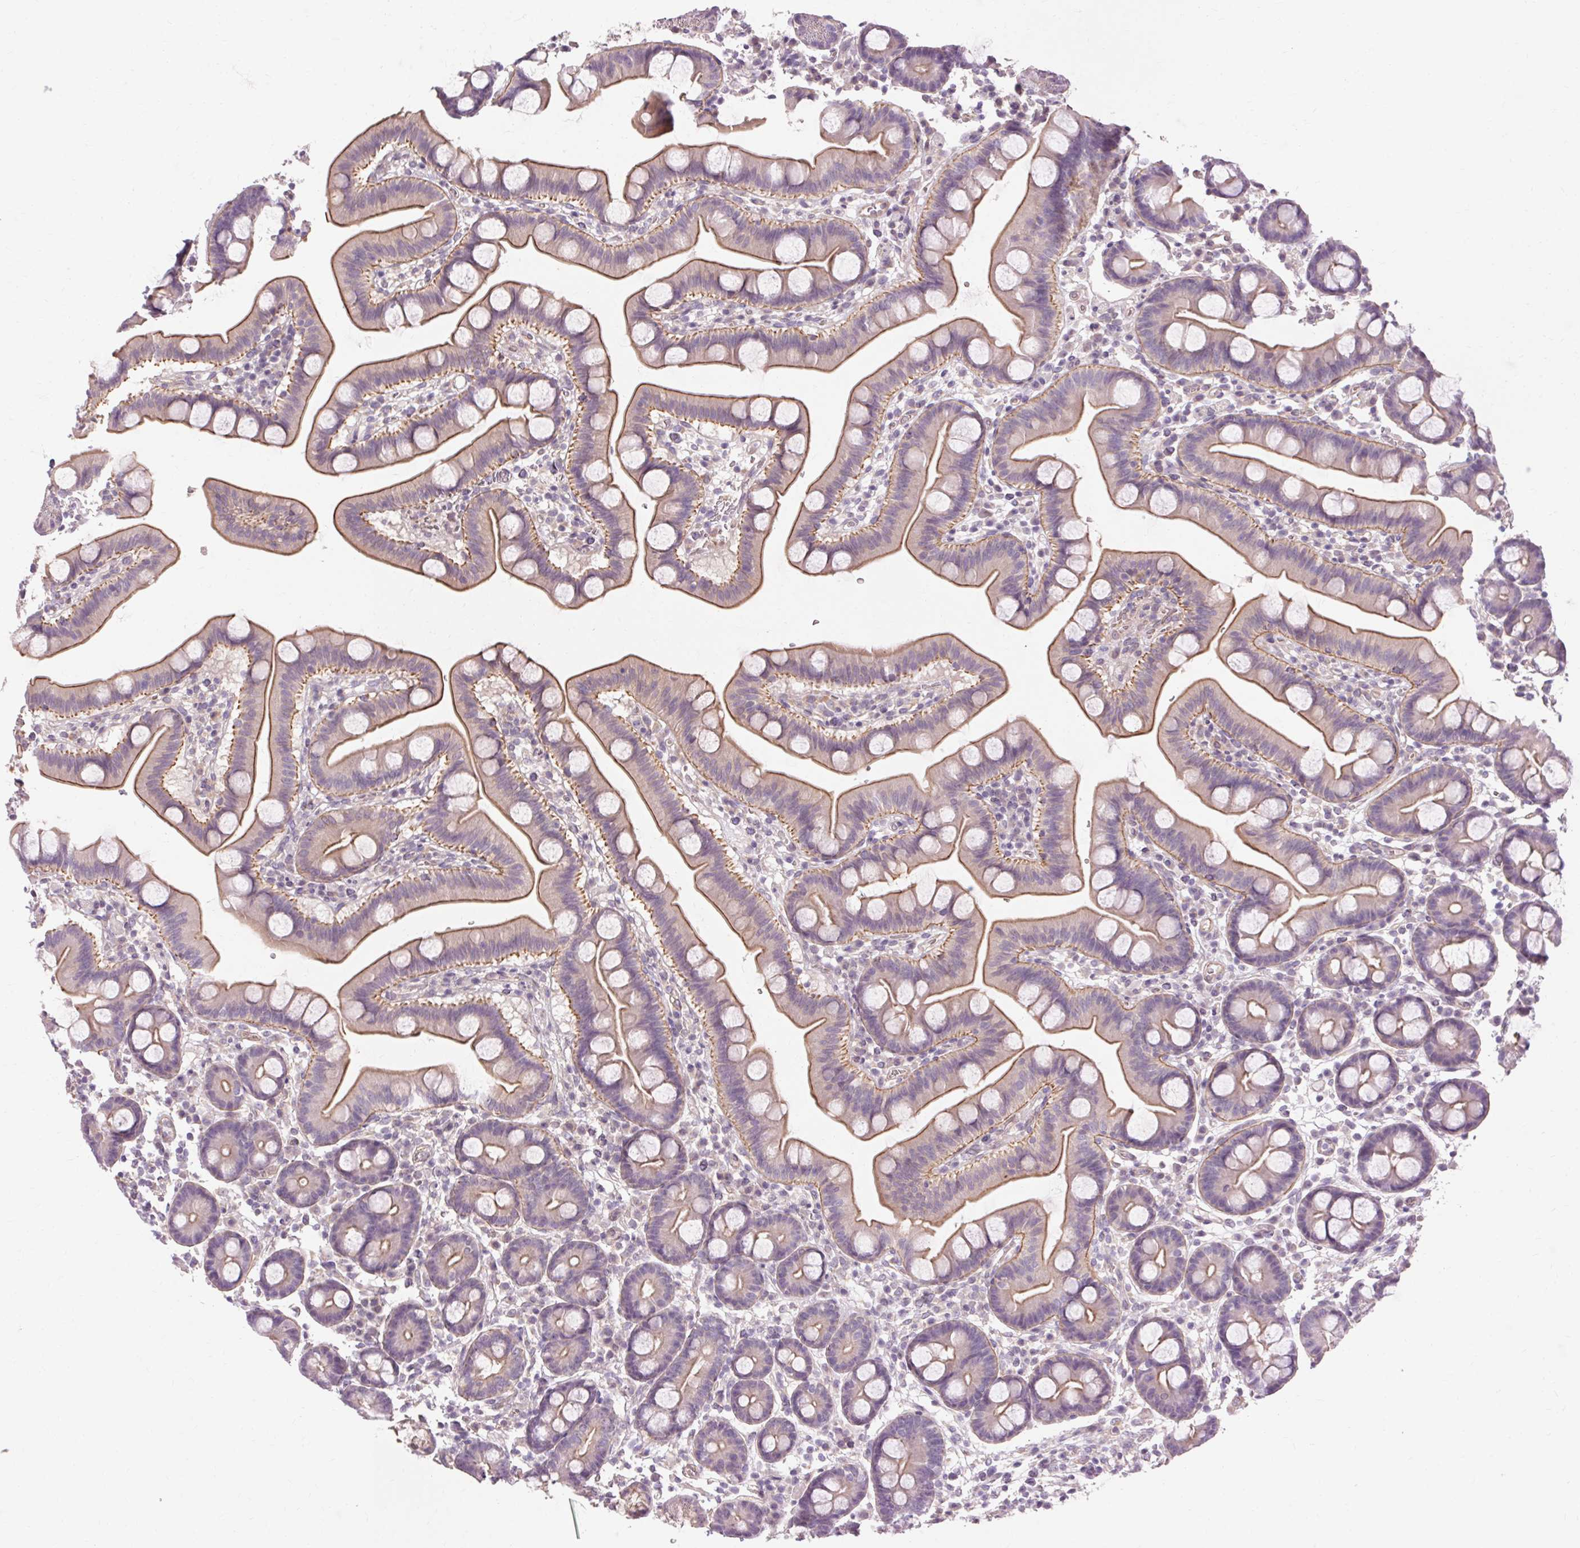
{"staining": {"intensity": "moderate", "quantity": "25%-75%", "location": "cytoplasmic/membranous"}, "tissue": "duodenum", "cell_type": "Glandular cells", "image_type": "normal", "snomed": [{"axis": "morphology", "description": "Normal tissue, NOS"}, {"axis": "topography", "description": "Pancreas"}, {"axis": "topography", "description": "Duodenum"}], "caption": "Immunohistochemistry (DAB) staining of normal human duodenum demonstrates moderate cytoplasmic/membranous protein staining in about 25%-75% of glandular cells. Using DAB (brown) and hematoxylin (blue) stains, captured at high magnification using brightfield microscopy.", "gene": "TM6SF1", "patient": {"sex": "male", "age": 59}}